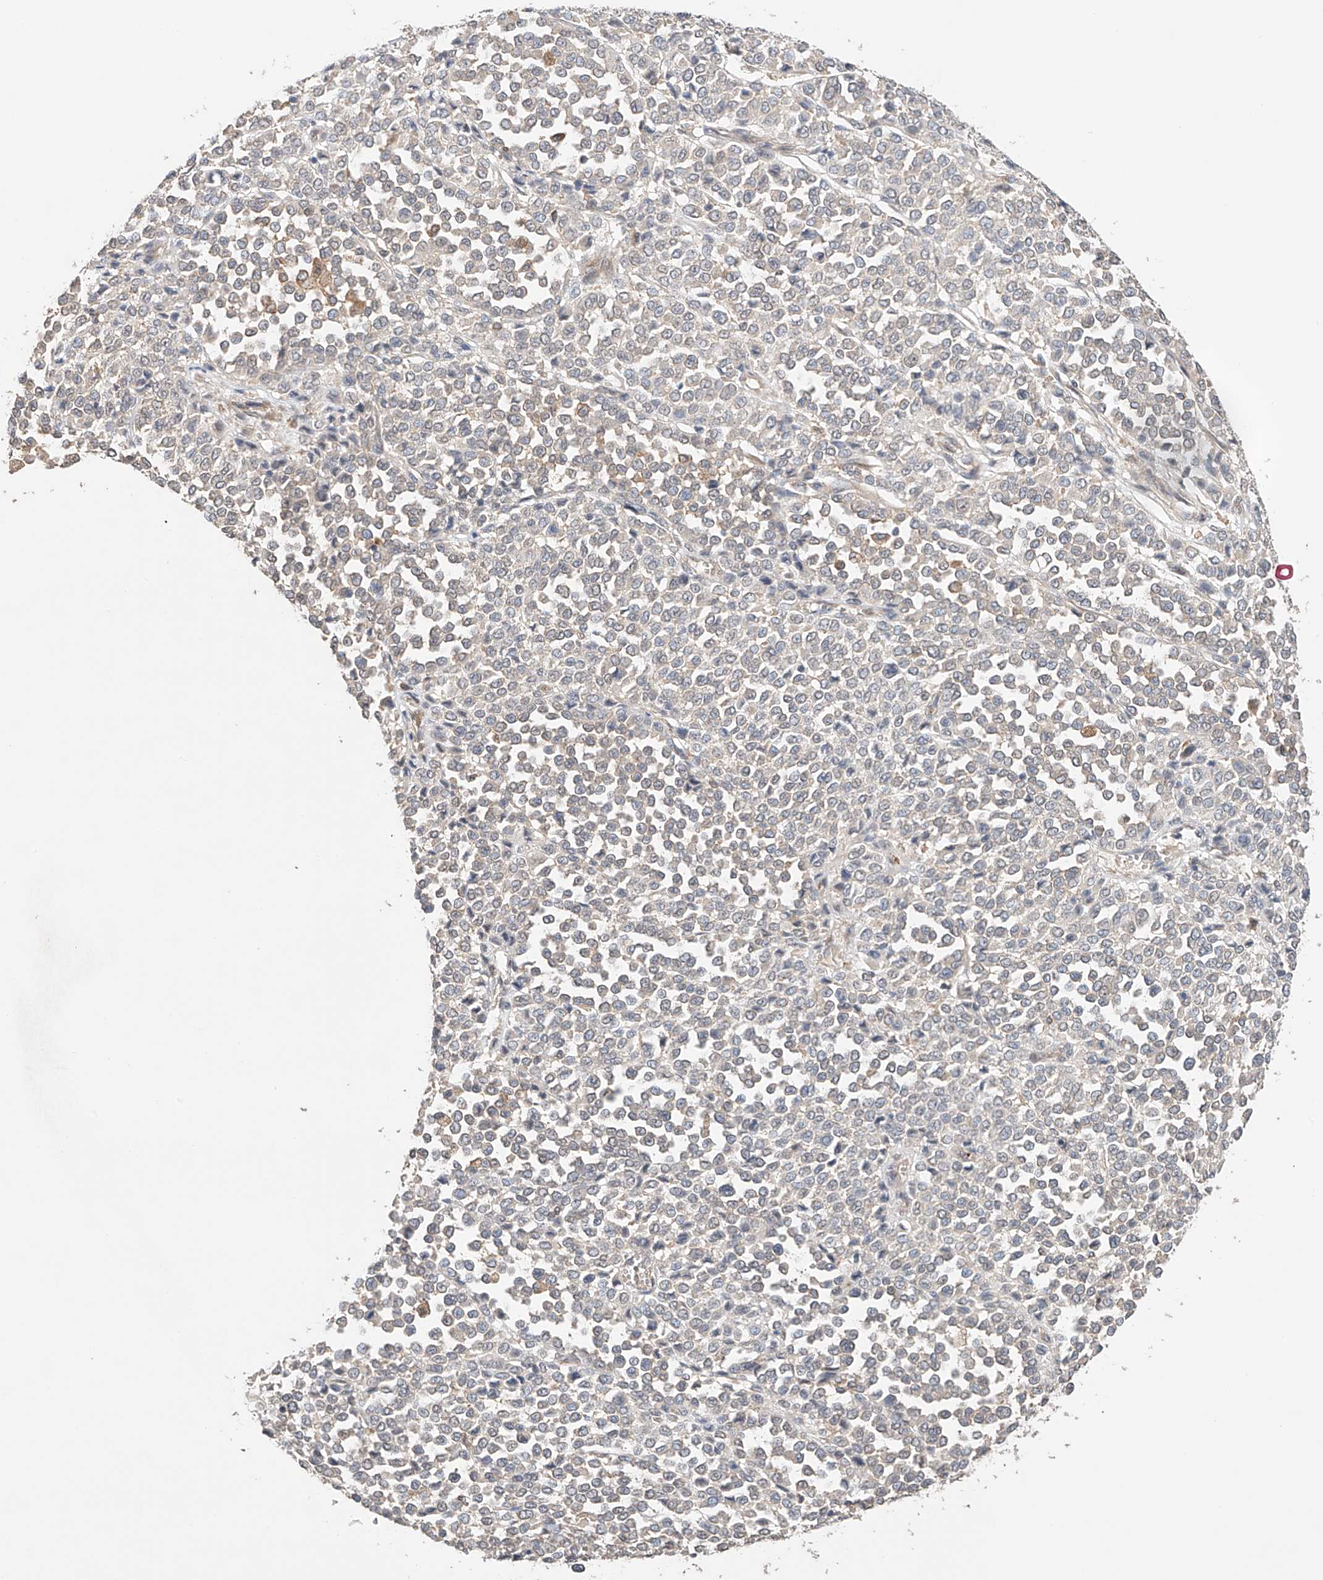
{"staining": {"intensity": "negative", "quantity": "none", "location": "none"}, "tissue": "melanoma", "cell_type": "Tumor cells", "image_type": "cancer", "snomed": [{"axis": "morphology", "description": "Malignant melanoma, Metastatic site"}, {"axis": "topography", "description": "Pancreas"}], "caption": "Tumor cells are negative for brown protein staining in melanoma.", "gene": "ZFHX2", "patient": {"sex": "female", "age": 30}}